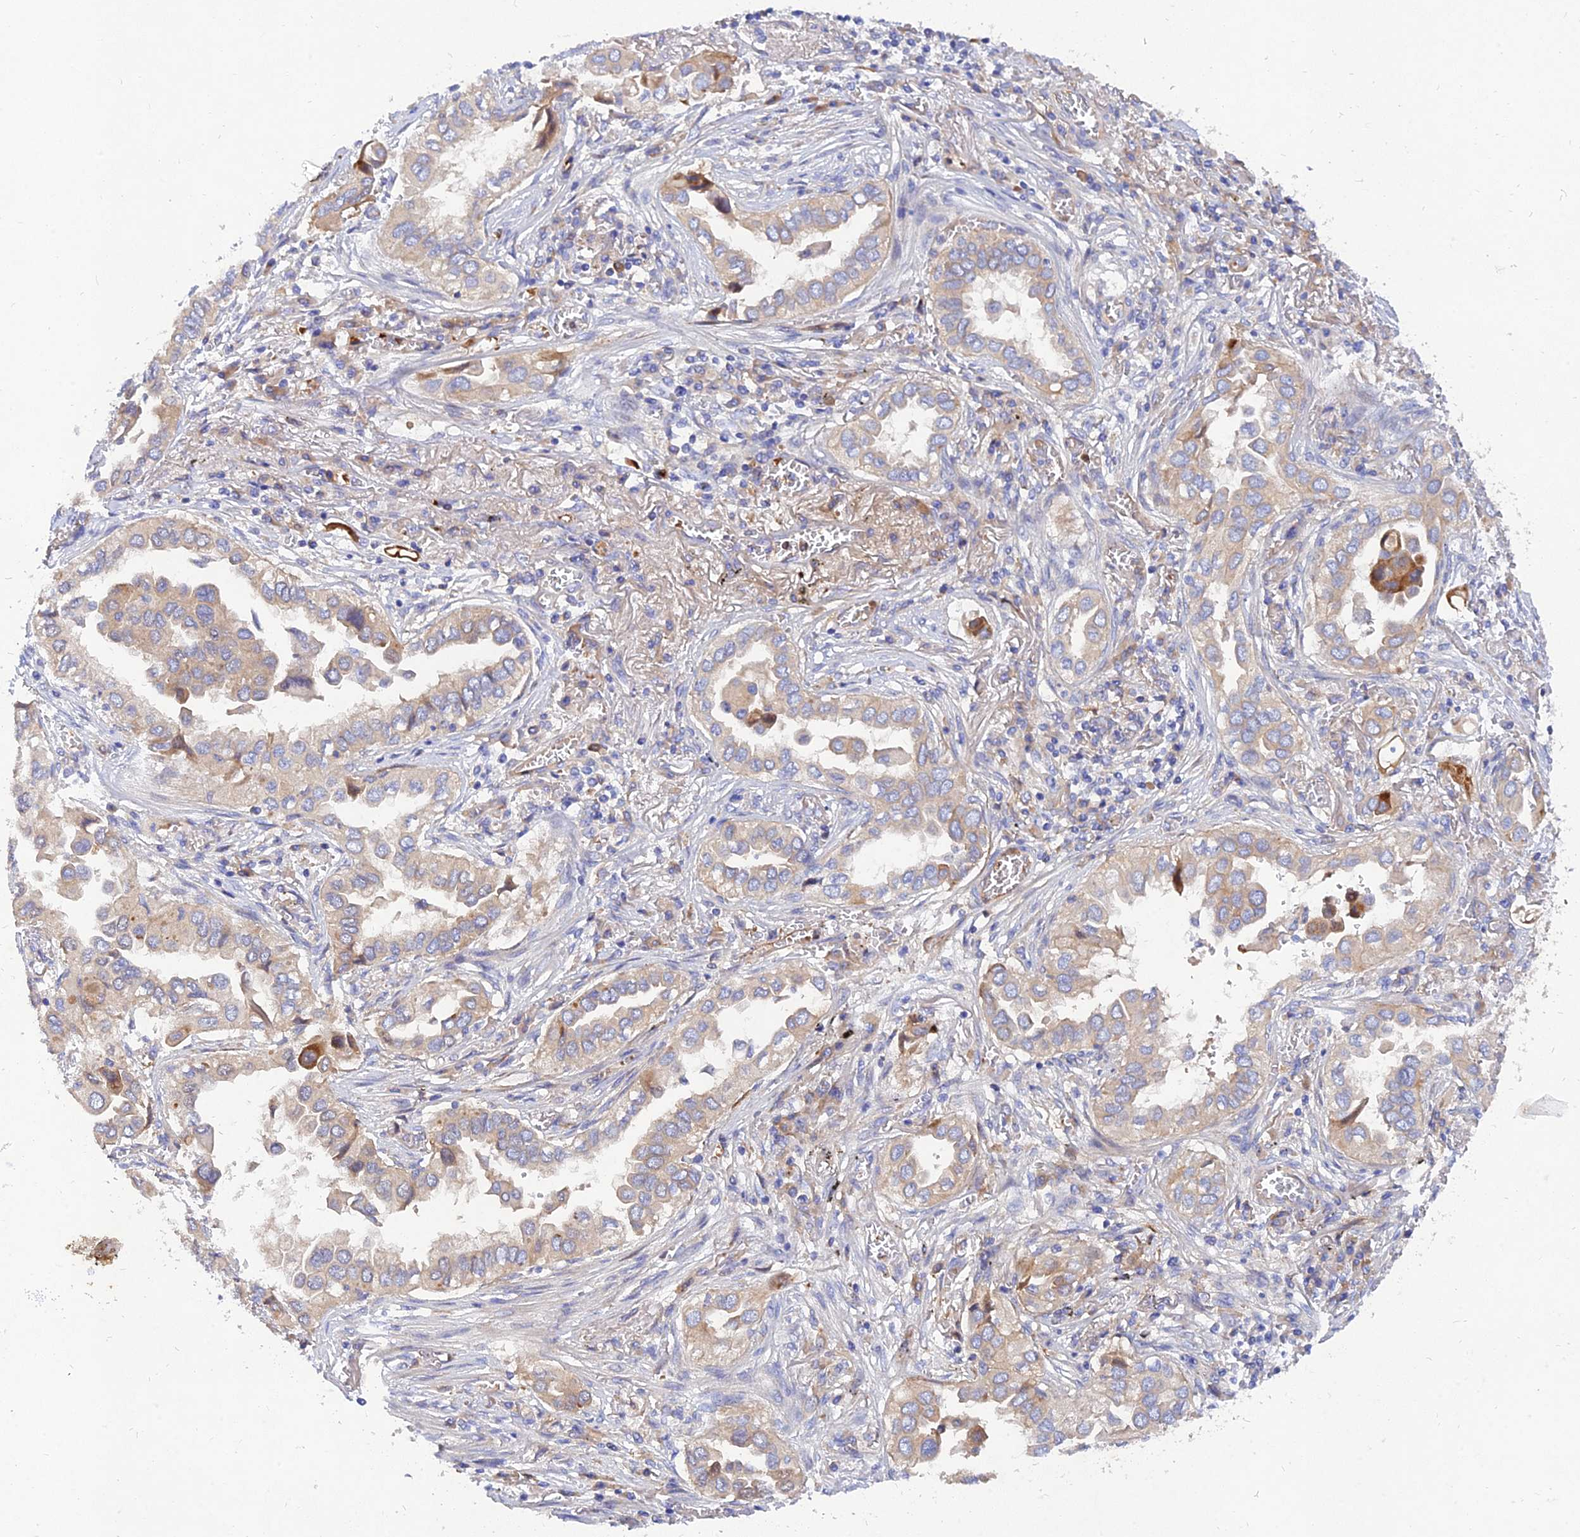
{"staining": {"intensity": "strong", "quantity": "<25%", "location": "cytoplasmic/membranous"}, "tissue": "lung cancer", "cell_type": "Tumor cells", "image_type": "cancer", "snomed": [{"axis": "morphology", "description": "Adenocarcinoma, NOS"}, {"axis": "topography", "description": "Lung"}], "caption": "Strong cytoplasmic/membranous expression is identified in approximately <25% of tumor cells in lung cancer.", "gene": "MROH1", "patient": {"sex": "female", "age": 76}}